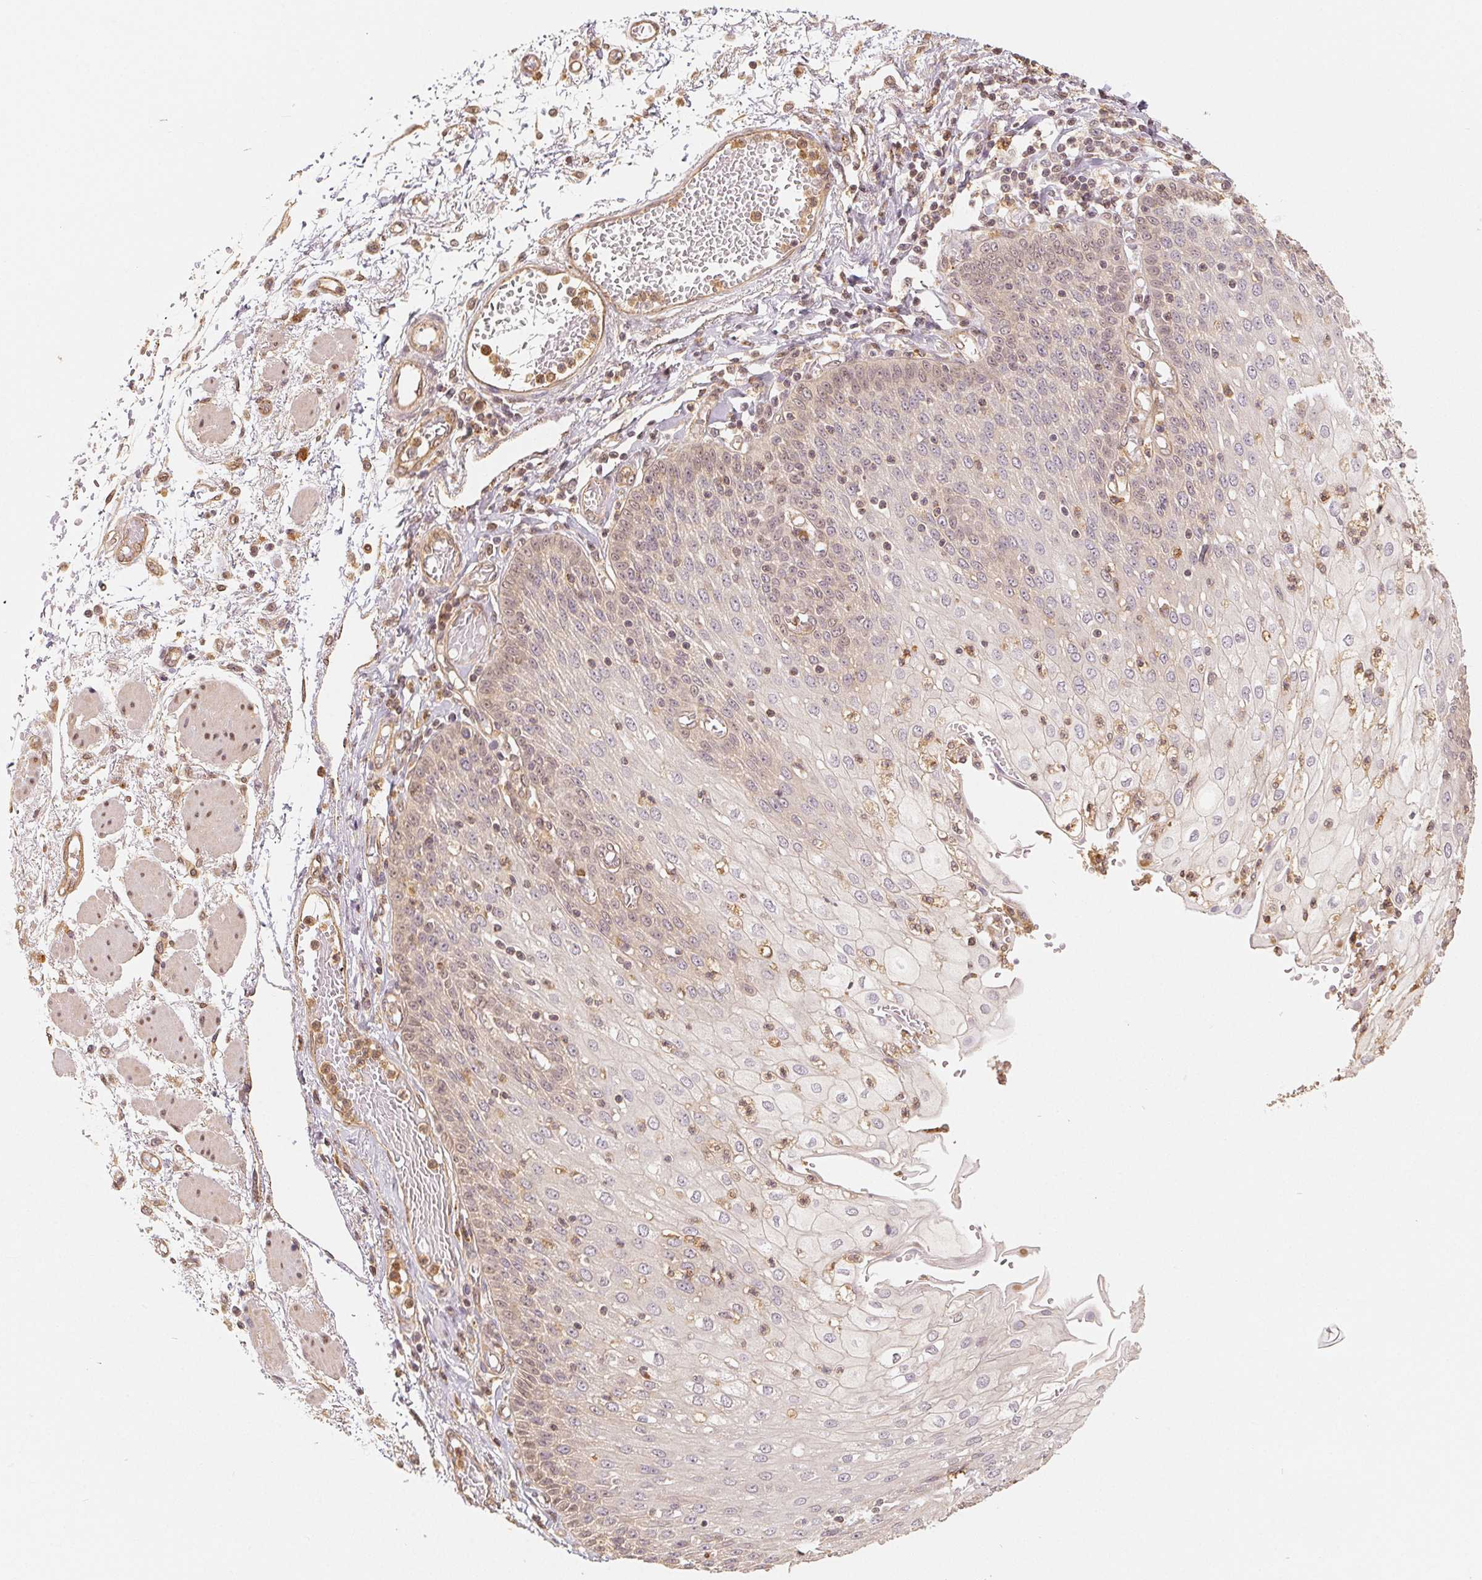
{"staining": {"intensity": "weak", "quantity": "25%-75%", "location": "nuclear"}, "tissue": "esophagus", "cell_type": "Squamous epithelial cells", "image_type": "normal", "snomed": [{"axis": "morphology", "description": "Normal tissue, NOS"}, {"axis": "morphology", "description": "Adenocarcinoma, NOS"}, {"axis": "topography", "description": "Esophagus"}], "caption": "Esophagus stained for a protein (brown) displays weak nuclear positive positivity in about 25%-75% of squamous epithelial cells.", "gene": "GUSB", "patient": {"sex": "male", "age": 81}}